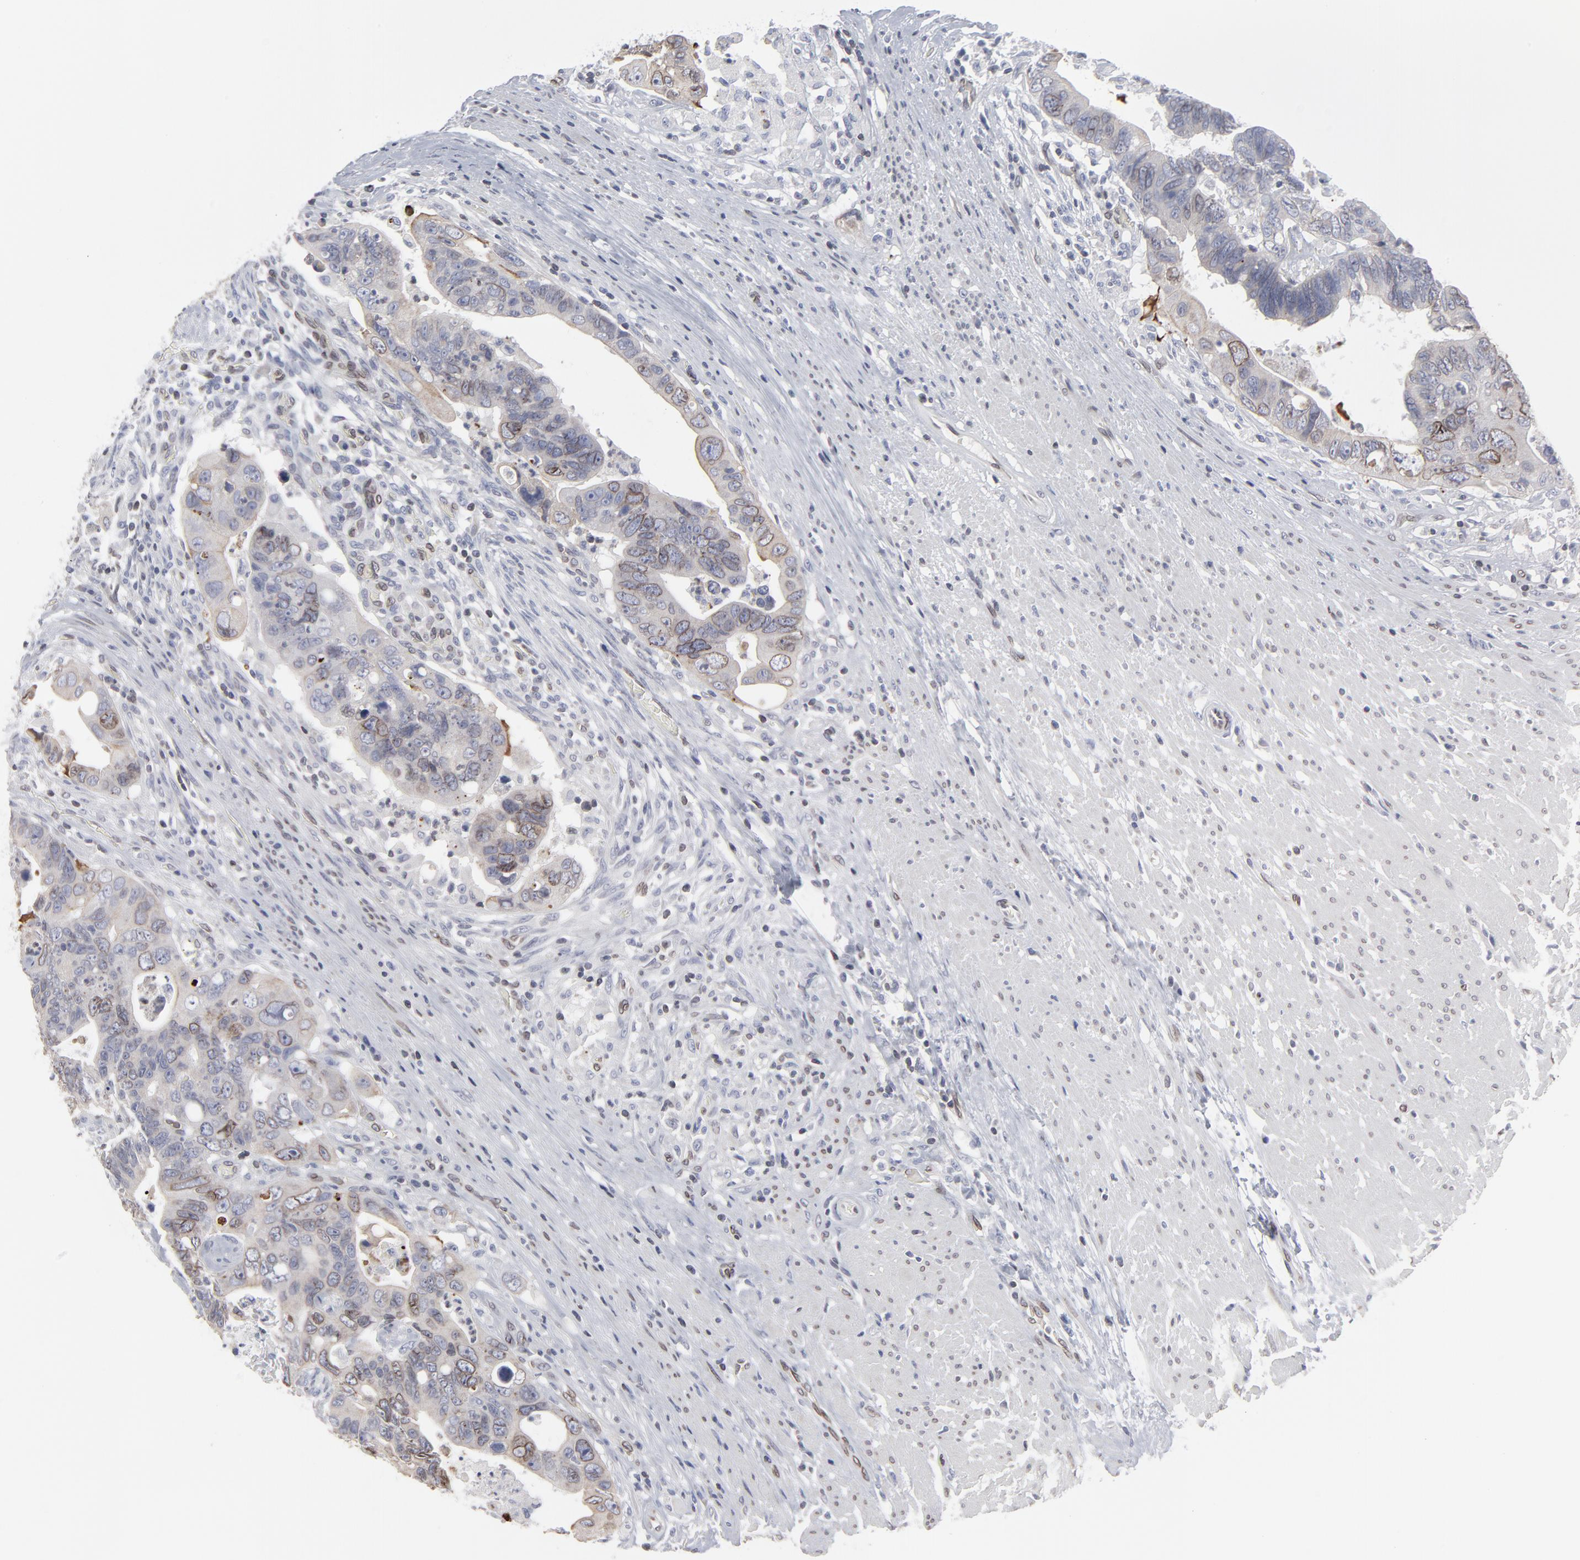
{"staining": {"intensity": "moderate", "quantity": "25%-75%", "location": "cytoplasmic/membranous,nuclear"}, "tissue": "colorectal cancer", "cell_type": "Tumor cells", "image_type": "cancer", "snomed": [{"axis": "morphology", "description": "Adenocarcinoma, NOS"}, {"axis": "topography", "description": "Rectum"}], "caption": "Moderate cytoplasmic/membranous and nuclear positivity is seen in approximately 25%-75% of tumor cells in colorectal cancer. The protein is stained brown, and the nuclei are stained in blue (DAB IHC with brightfield microscopy, high magnification).", "gene": "SYNE2", "patient": {"sex": "male", "age": 53}}